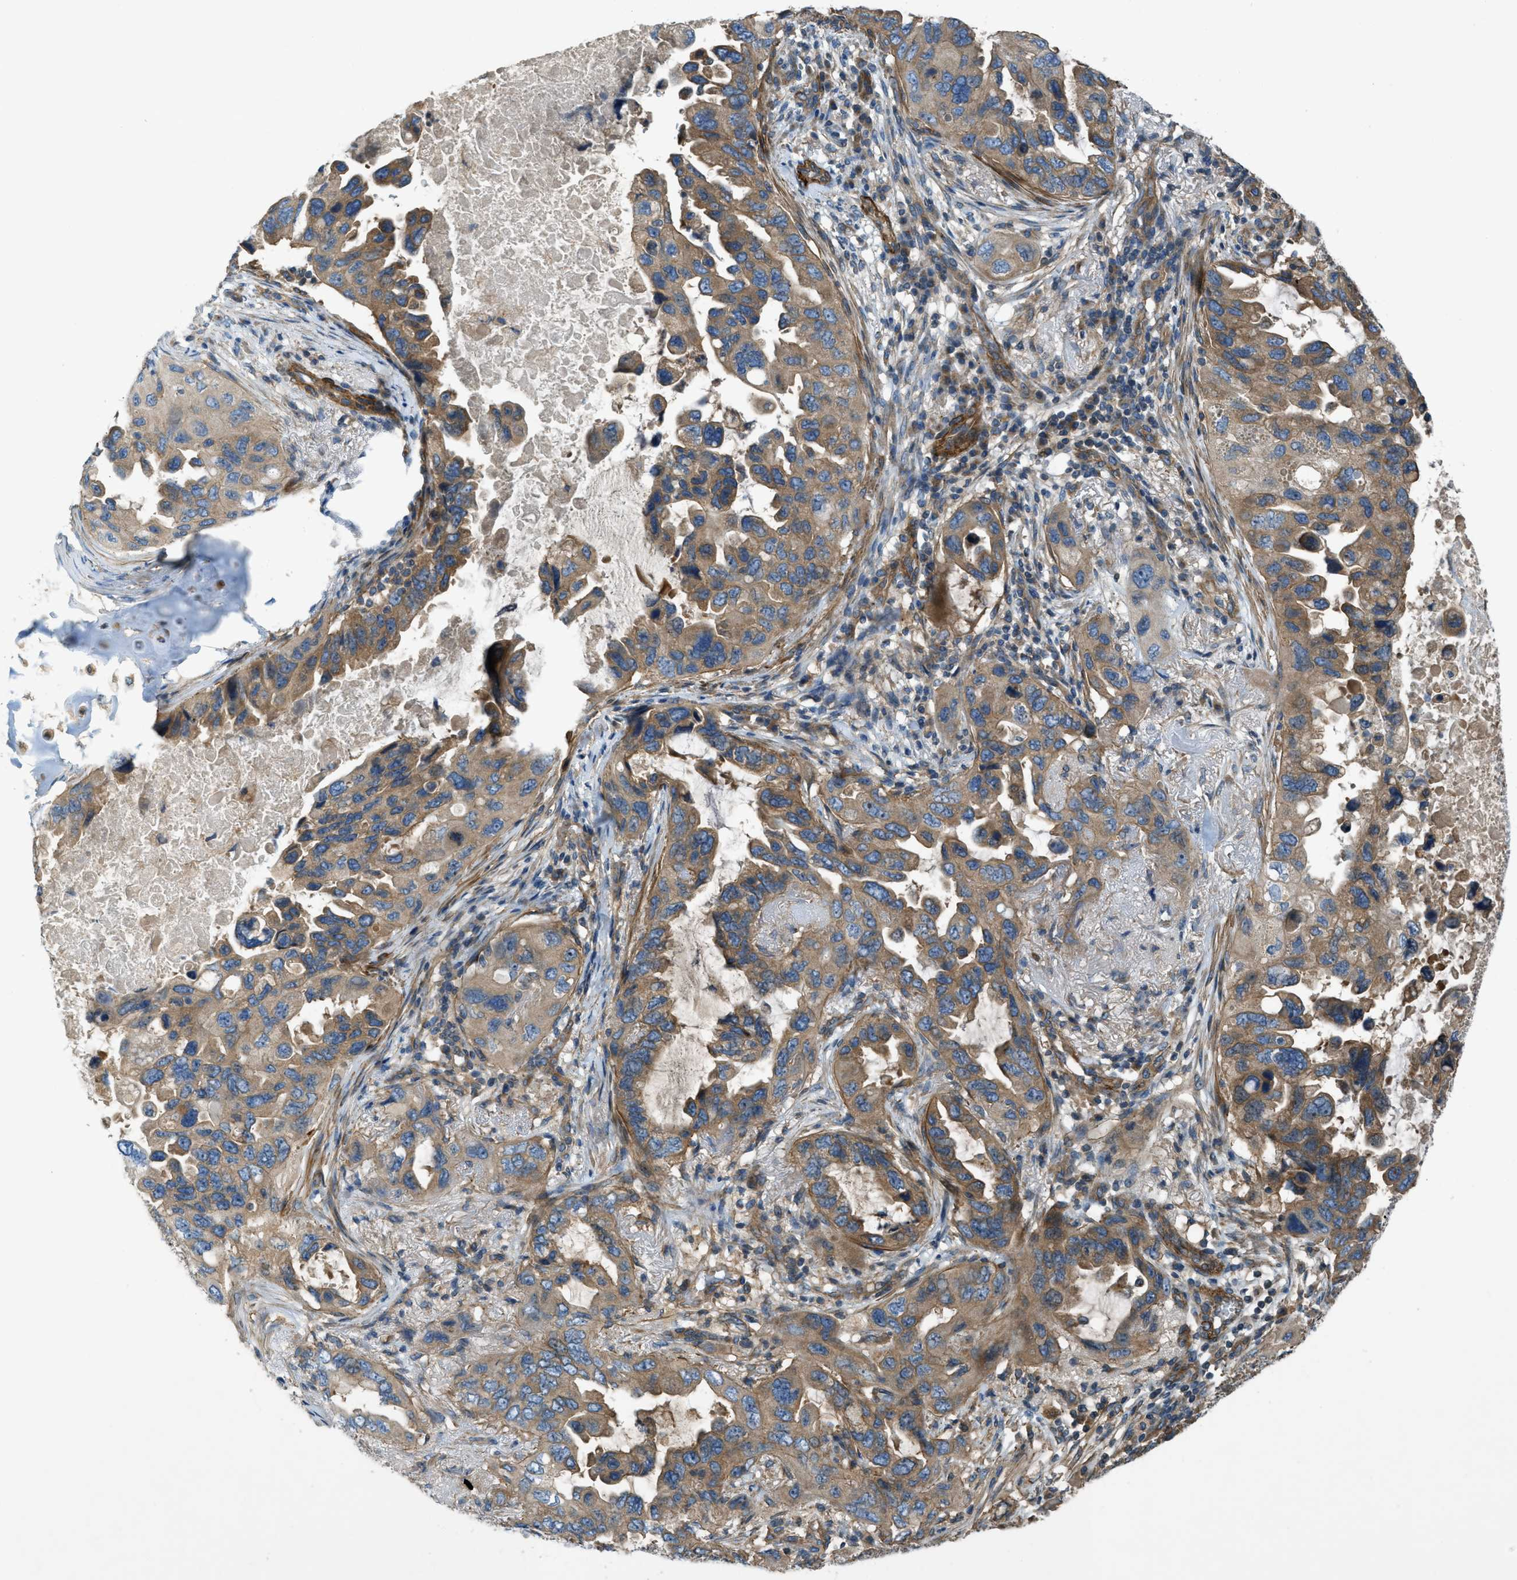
{"staining": {"intensity": "moderate", "quantity": ">75%", "location": "cytoplasmic/membranous"}, "tissue": "lung cancer", "cell_type": "Tumor cells", "image_type": "cancer", "snomed": [{"axis": "morphology", "description": "Squamous cell carcinoma, NOS"}, {"axis": "topography", "description": "Lung"}], "caption": "Moderate cytoplasmic/membranous expression is appreciated in about >75% of tumor cells in squamous cell carcinoma (lung).", "gene": "VEZT", "patient": {"sex": "female", "age": 73}}